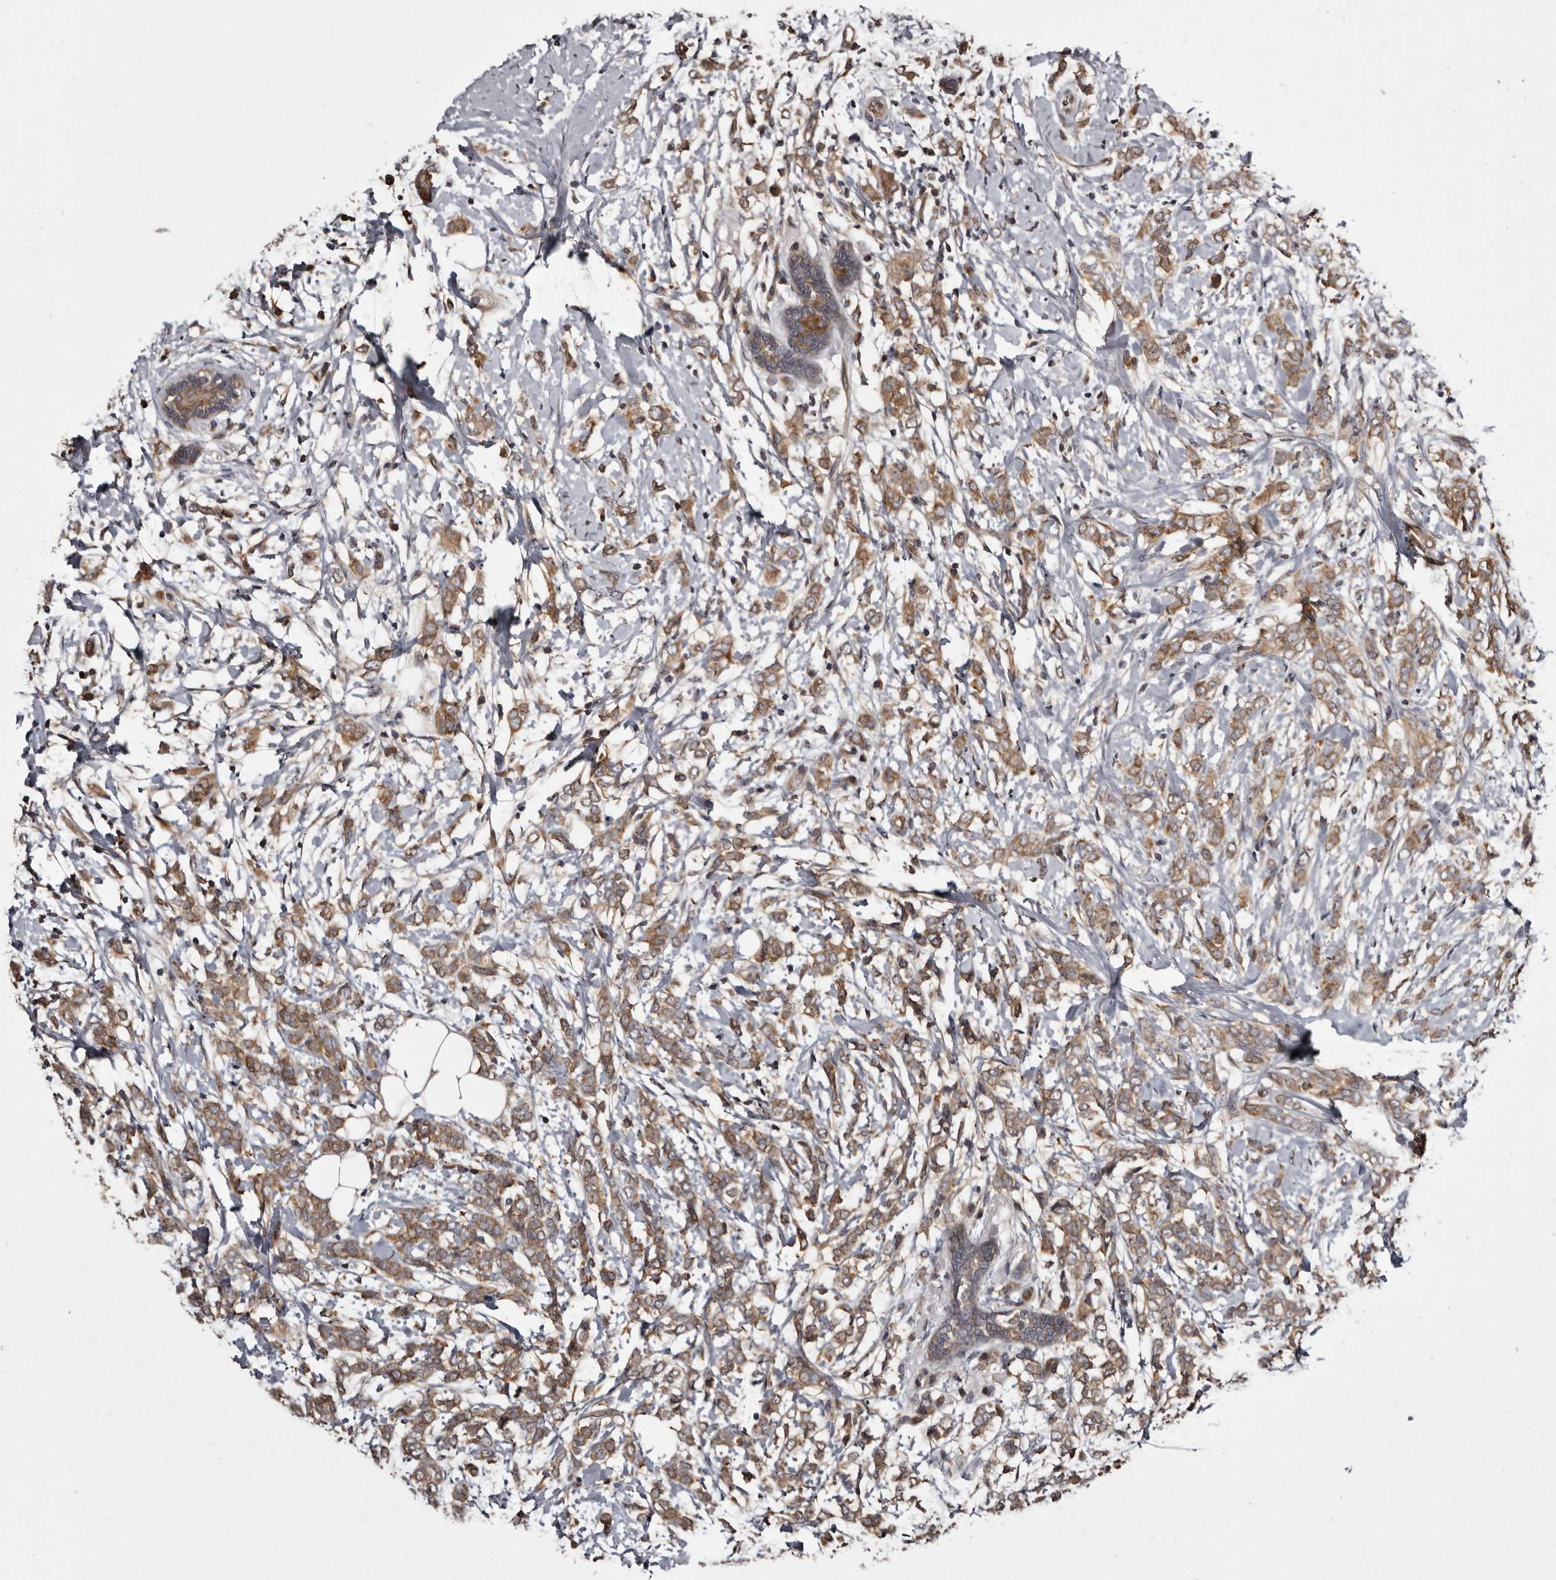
{"staining": {"intensity": "moderate", "quantity": ">75%", "location": "cytoplasmic/membranous"}, "tissue": "breast cancer", "cell_type": "Tumor cells", "image_type": "cancer", "snomed": [{"axis": "morphology", "description": "Normal tissue, NOS"}, {"axis": "morphology", "description": "Lobular carcinoma"}, {"axis": "topography", "description": "Breast"}], "caption": "Human breast cancer stained with a protein marker shows moderate staining in tumor cells.", "gene": "DARS1", "patient": {"sex": "female", "age": 47}}